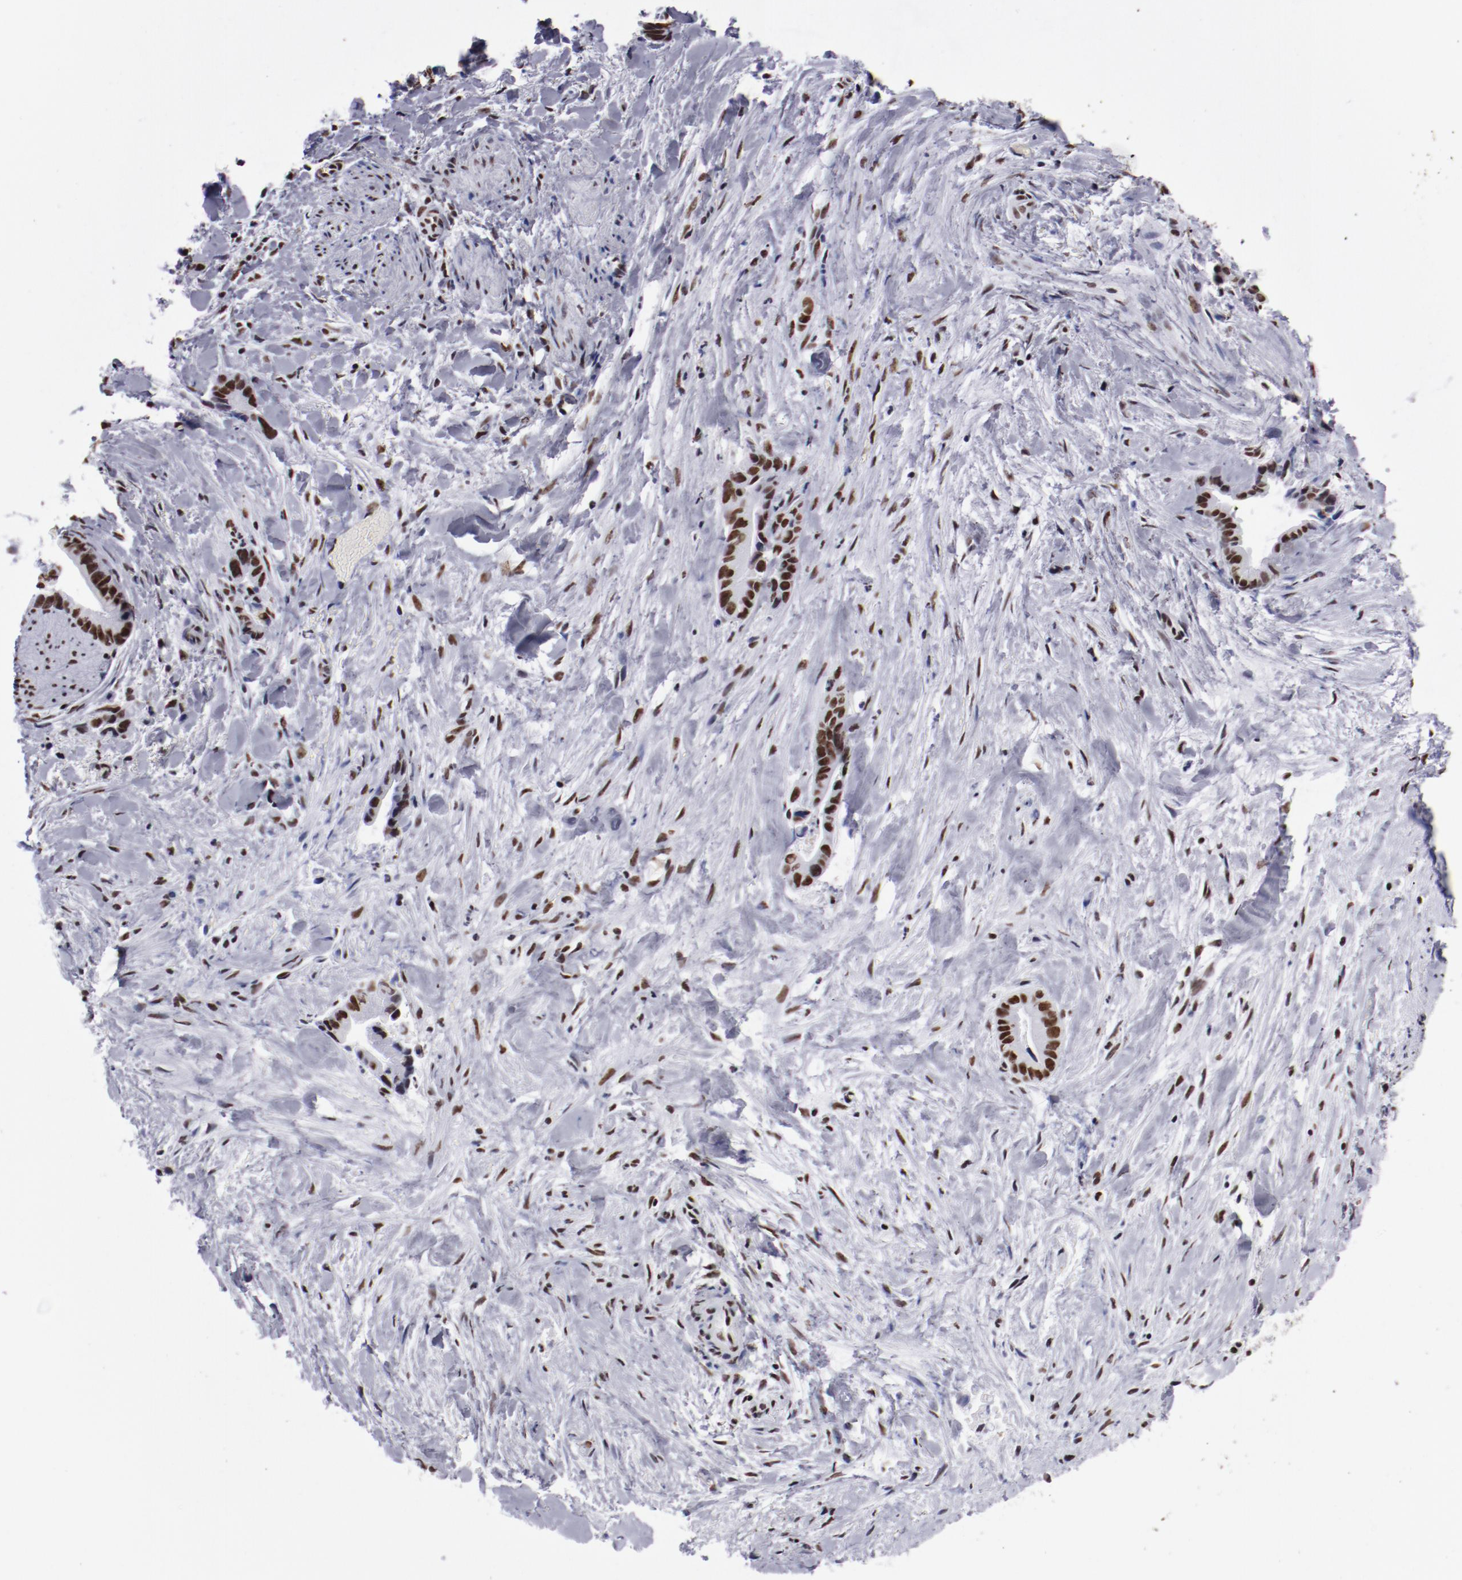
{"staining": {"intensity": "strong", "quantity": ">75%", "location": "nuclear"}, "tissue": "liver cancer", "cell_type": "Tumor cells", "image_type": "cancer", "snomed": [{"axis": "morphology", "description": "Cholangiocarcinoma"}, {"axis": "topography", "description": "Liver"}], "caption": "A histopathology image showing strong nuclear positivity in approximately >75% of tumor cells in liver cancer (cholangiocarcinoma), as visualized by brown immunohistochemical staining.", "gene": "HNRNPA2B1", "patient": {"sex": "female", "age": 55}}